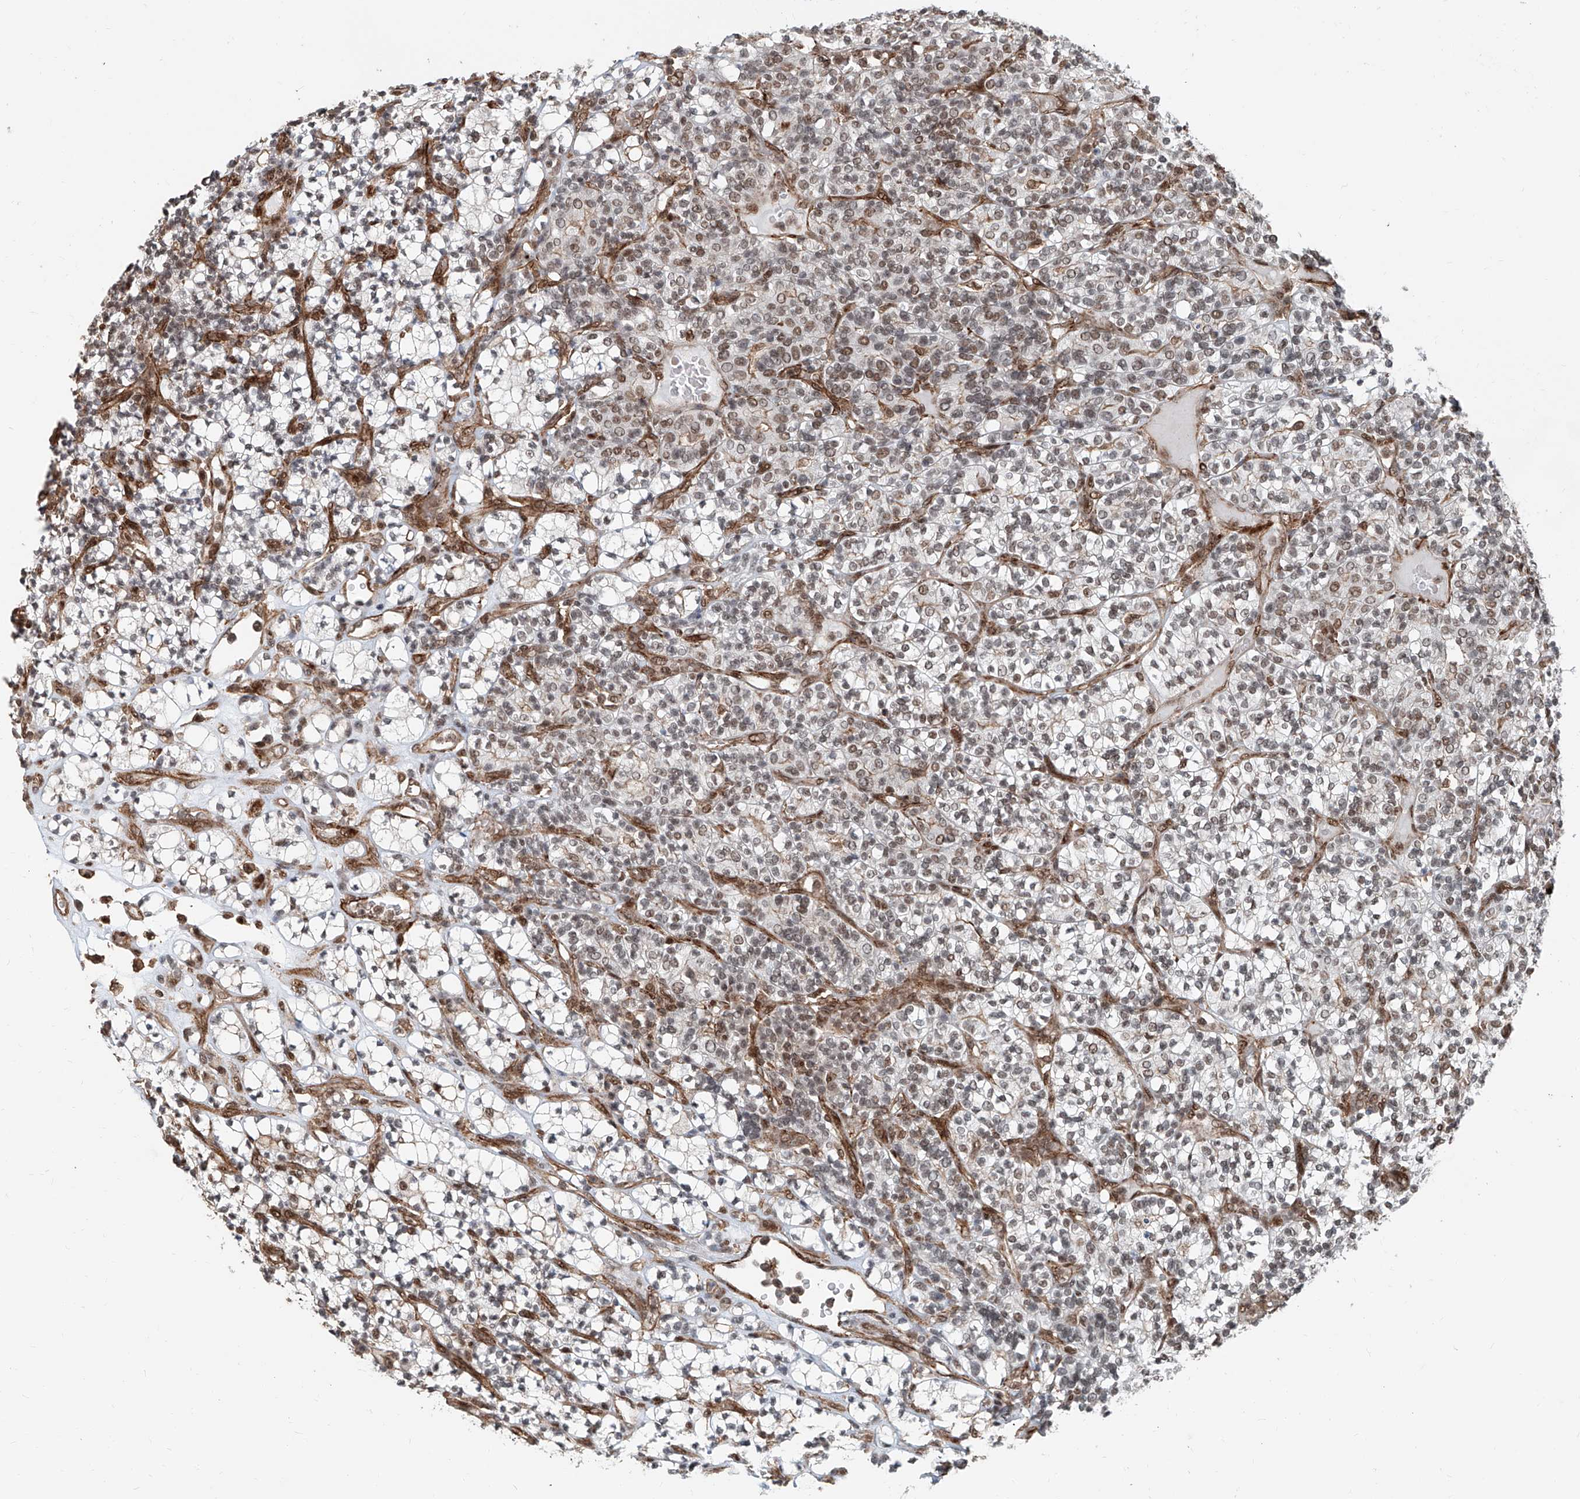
{"staining": {"intensity": "weak", "quantity": "25%-75%", "location": "nuclear"}, "tissue": "renal cancer", "cell_type": "Tumor cells", "image_type": "cancer", "snomed": [{"axis": "morphology", "description": "Adenocarcinoma, NOS"}, {"axis": "topography", "description": "Kidney"}], "caption": "Immunohistochemical staining of human renal adenocarcinoma displays low levels of weak nuclear expression in approximately 25%-75% of tumor cells.", "gene": "SDE2", "patient": {"sex": "male", "age": 77}}